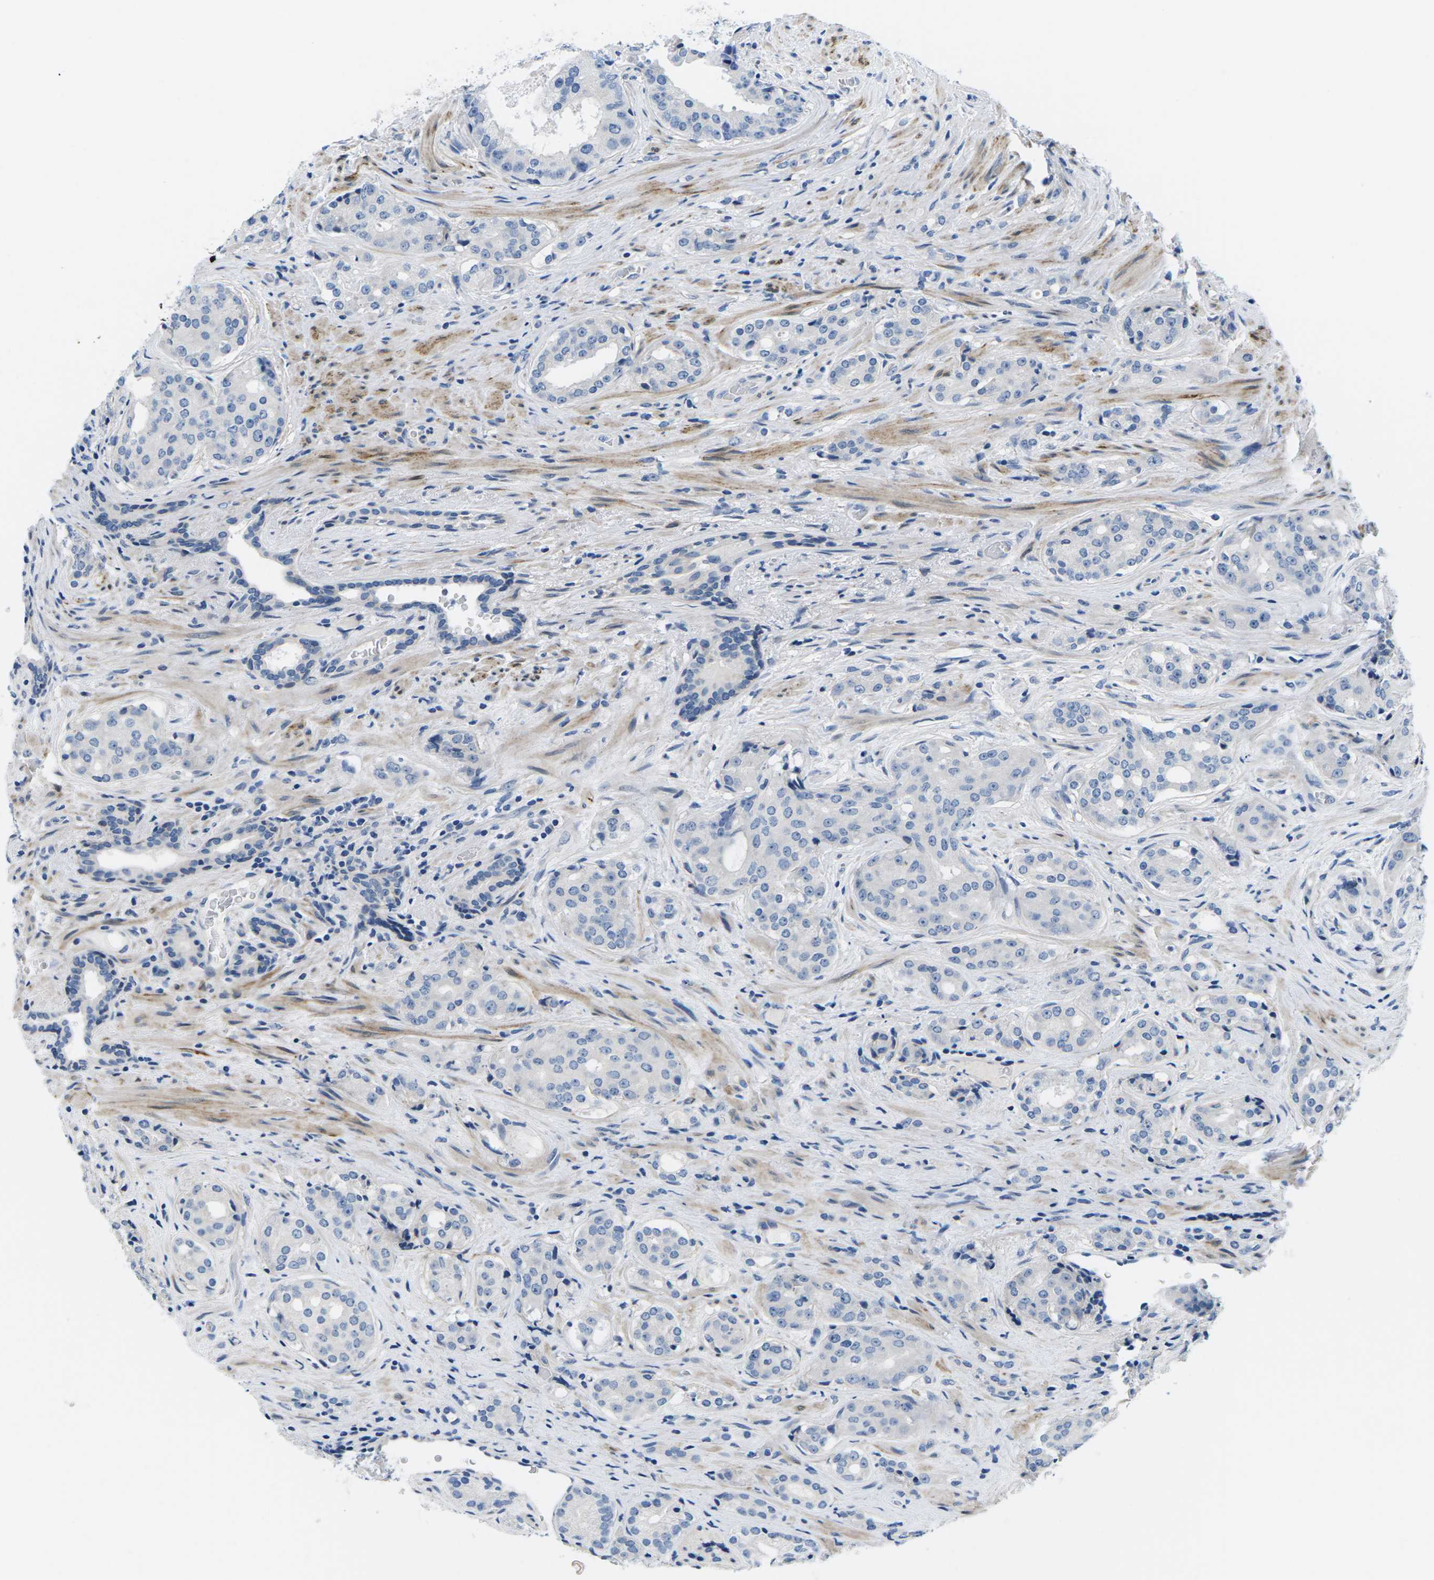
{"staining": {"intensity": "negative", "quantity": "none", "location": "none"}, "tissue": "prostate cancer", "cell_type": "Tumor cells", "image_type": "cancer", "snomed": [{"axis": "morphology", "description": "Adenocarcinoma, High grade"}, {"axis": "topography", "description": "Prostate"}], "caption": "Micrograph shows no protein positivity in tumor cells of prostate cancer tissue.", "gene": "TSPAN2", "patient": {"sex": "male", "age": 71}}